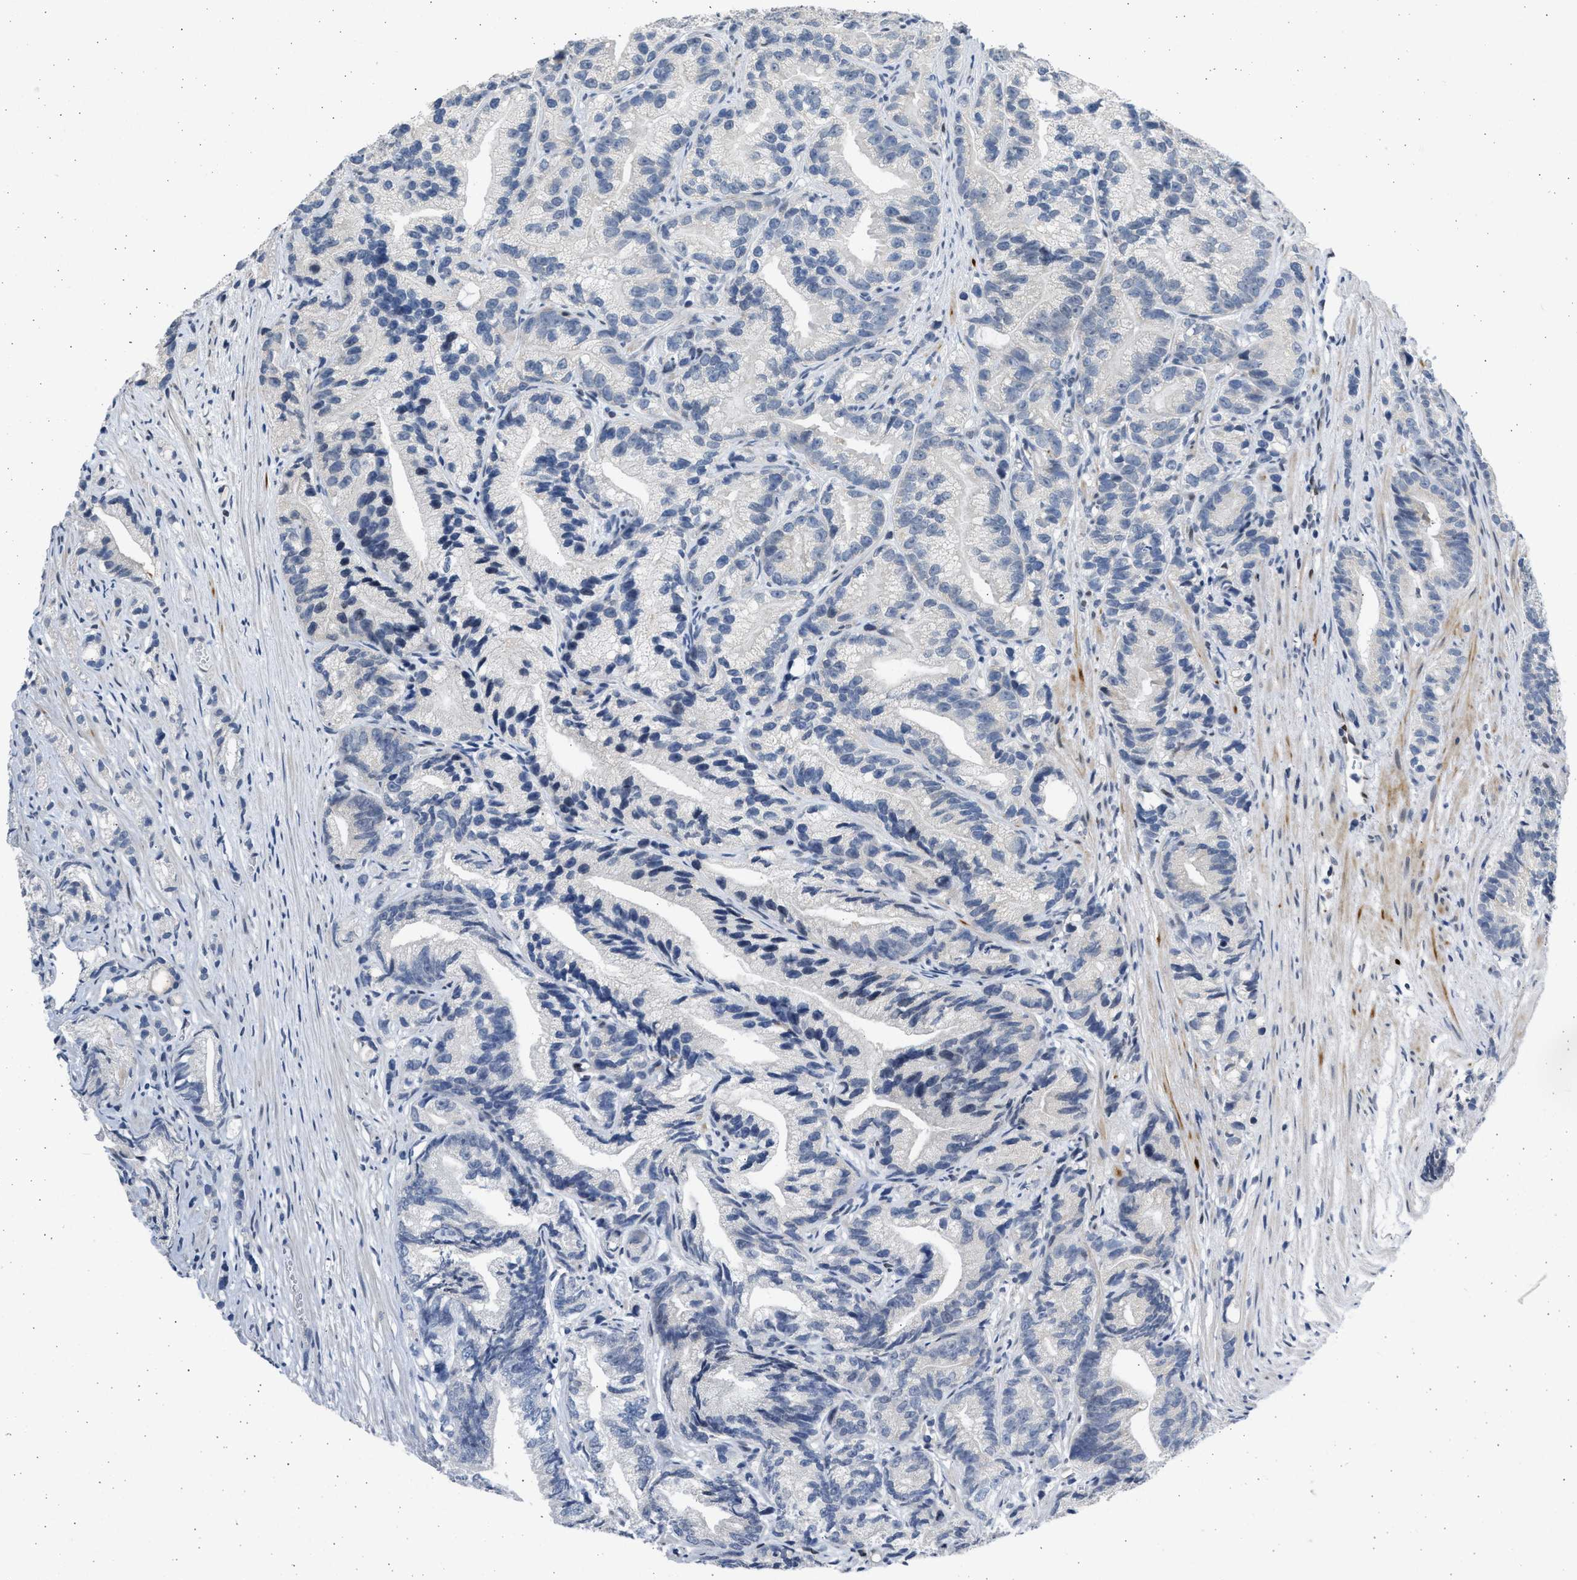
{"staining": {"intensity": "negative", "quantity": "none", "location": "none"}, "tissue": "prostate cancer", "cell_type": "Tumor cells", "image_type": "cancer", "snomed": [{"axis": "morphology", "description": "Adenocarcinoma, Low grade"}, {"axis": "topography", "description": "Prostate"}], "caption": "Tumor cells show no significant staining in prostate cancer.", "gene": "HMGN3", "patient": {"sex": "male", "age": 89}}